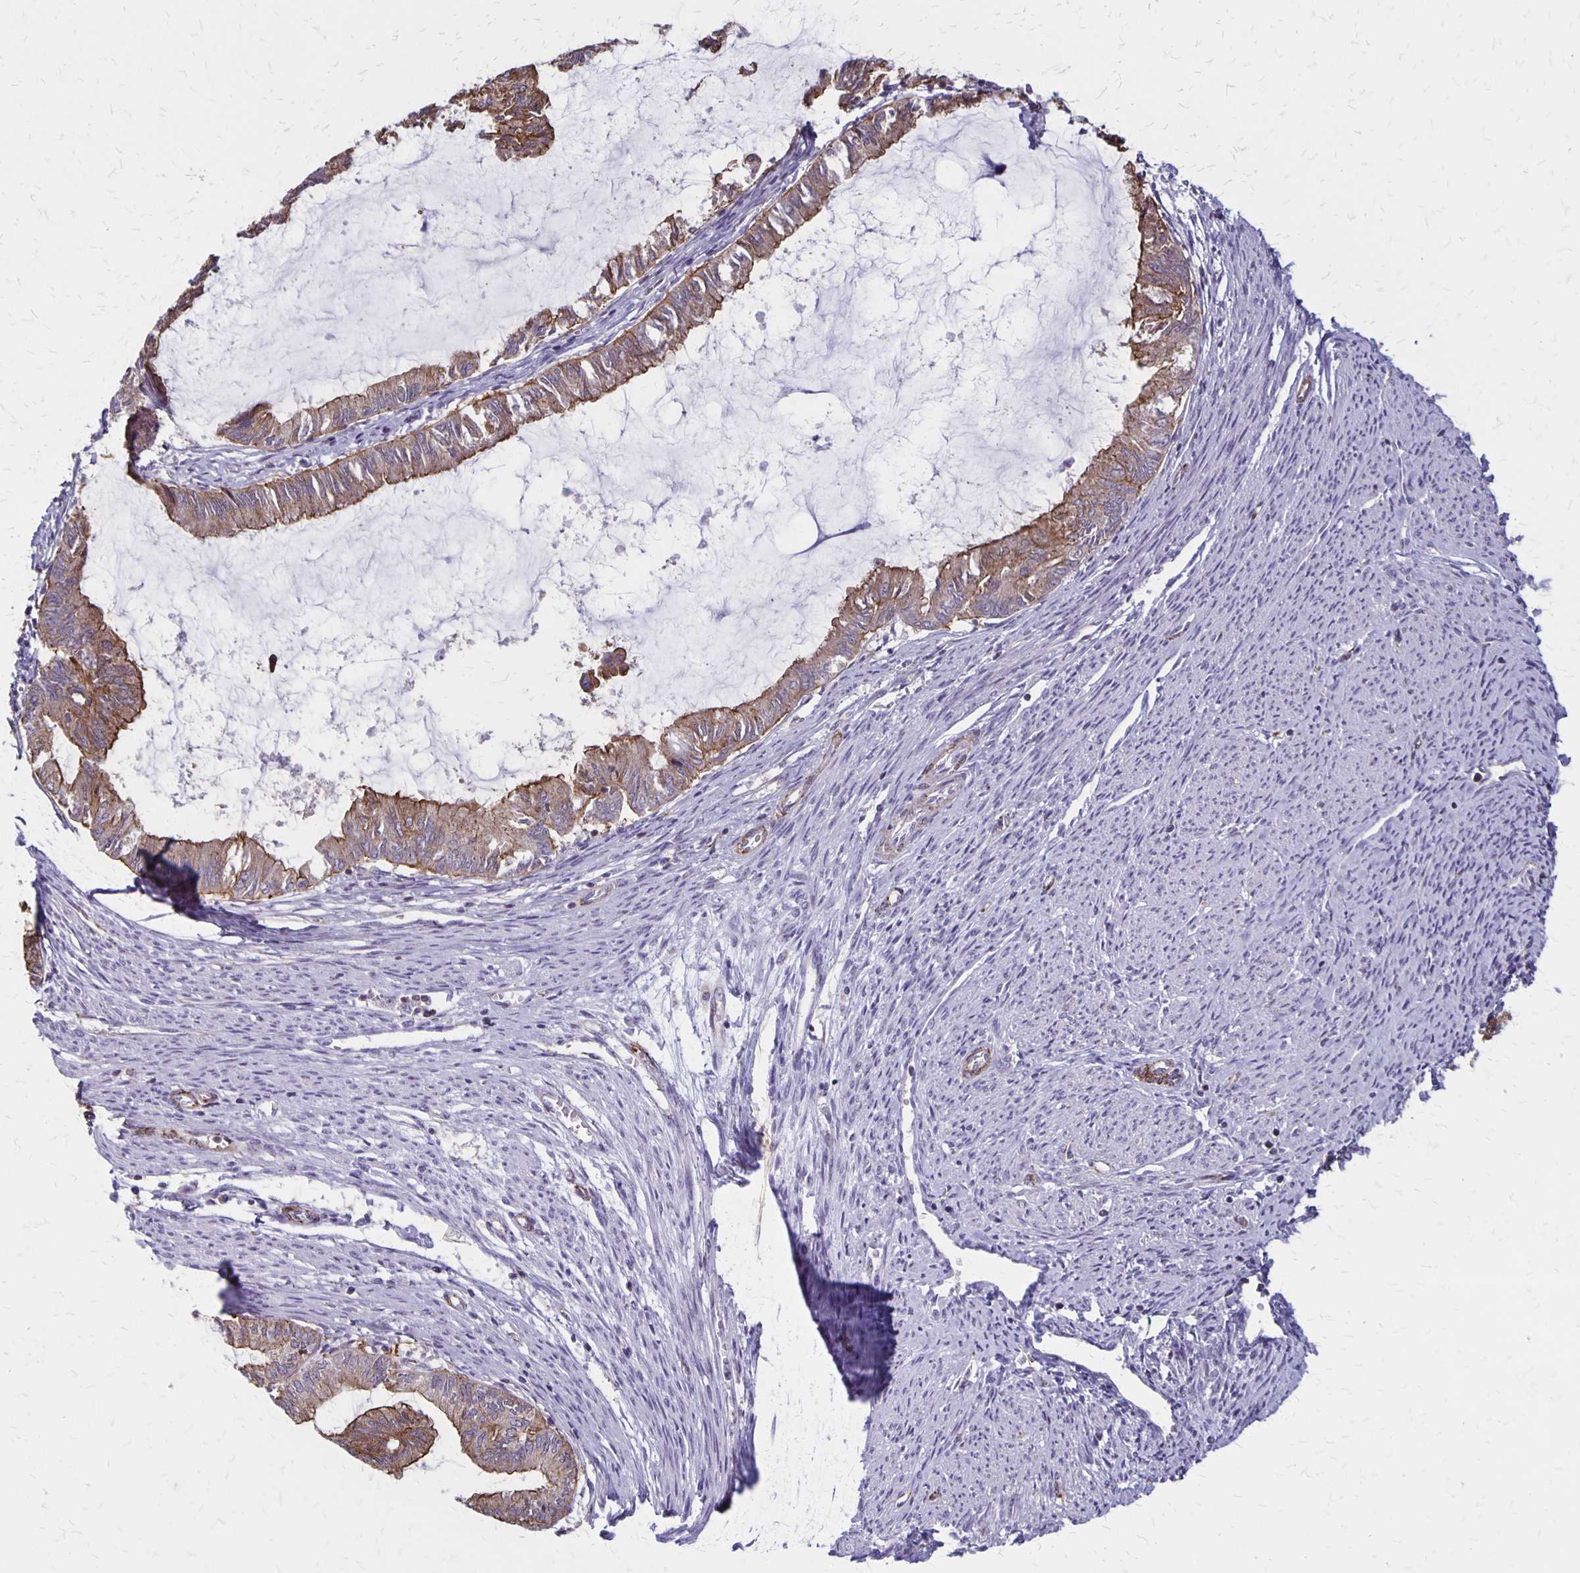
{"staining": {"intensity": "moderate", "quantity": ">75%", "location": "cytoplasmic/membranous"}, "tissue": "endometrial cancer", "cell_type": "Tumor cells", "image_type": "cancer", "snomed": [{"axis": "morphology", "description": "Adenocarcinoma, NOS"}, {"axis": "topography", "description": "Endometrium"}], "caption": "Endometrial cancer (adenocarcinoma) stained for a protein demonstrates moderate cytoplasmic/membranous positivity in tumor cells.", "gene": "SEPTIN5", "patient": {"sex": "female", "age": 86}}